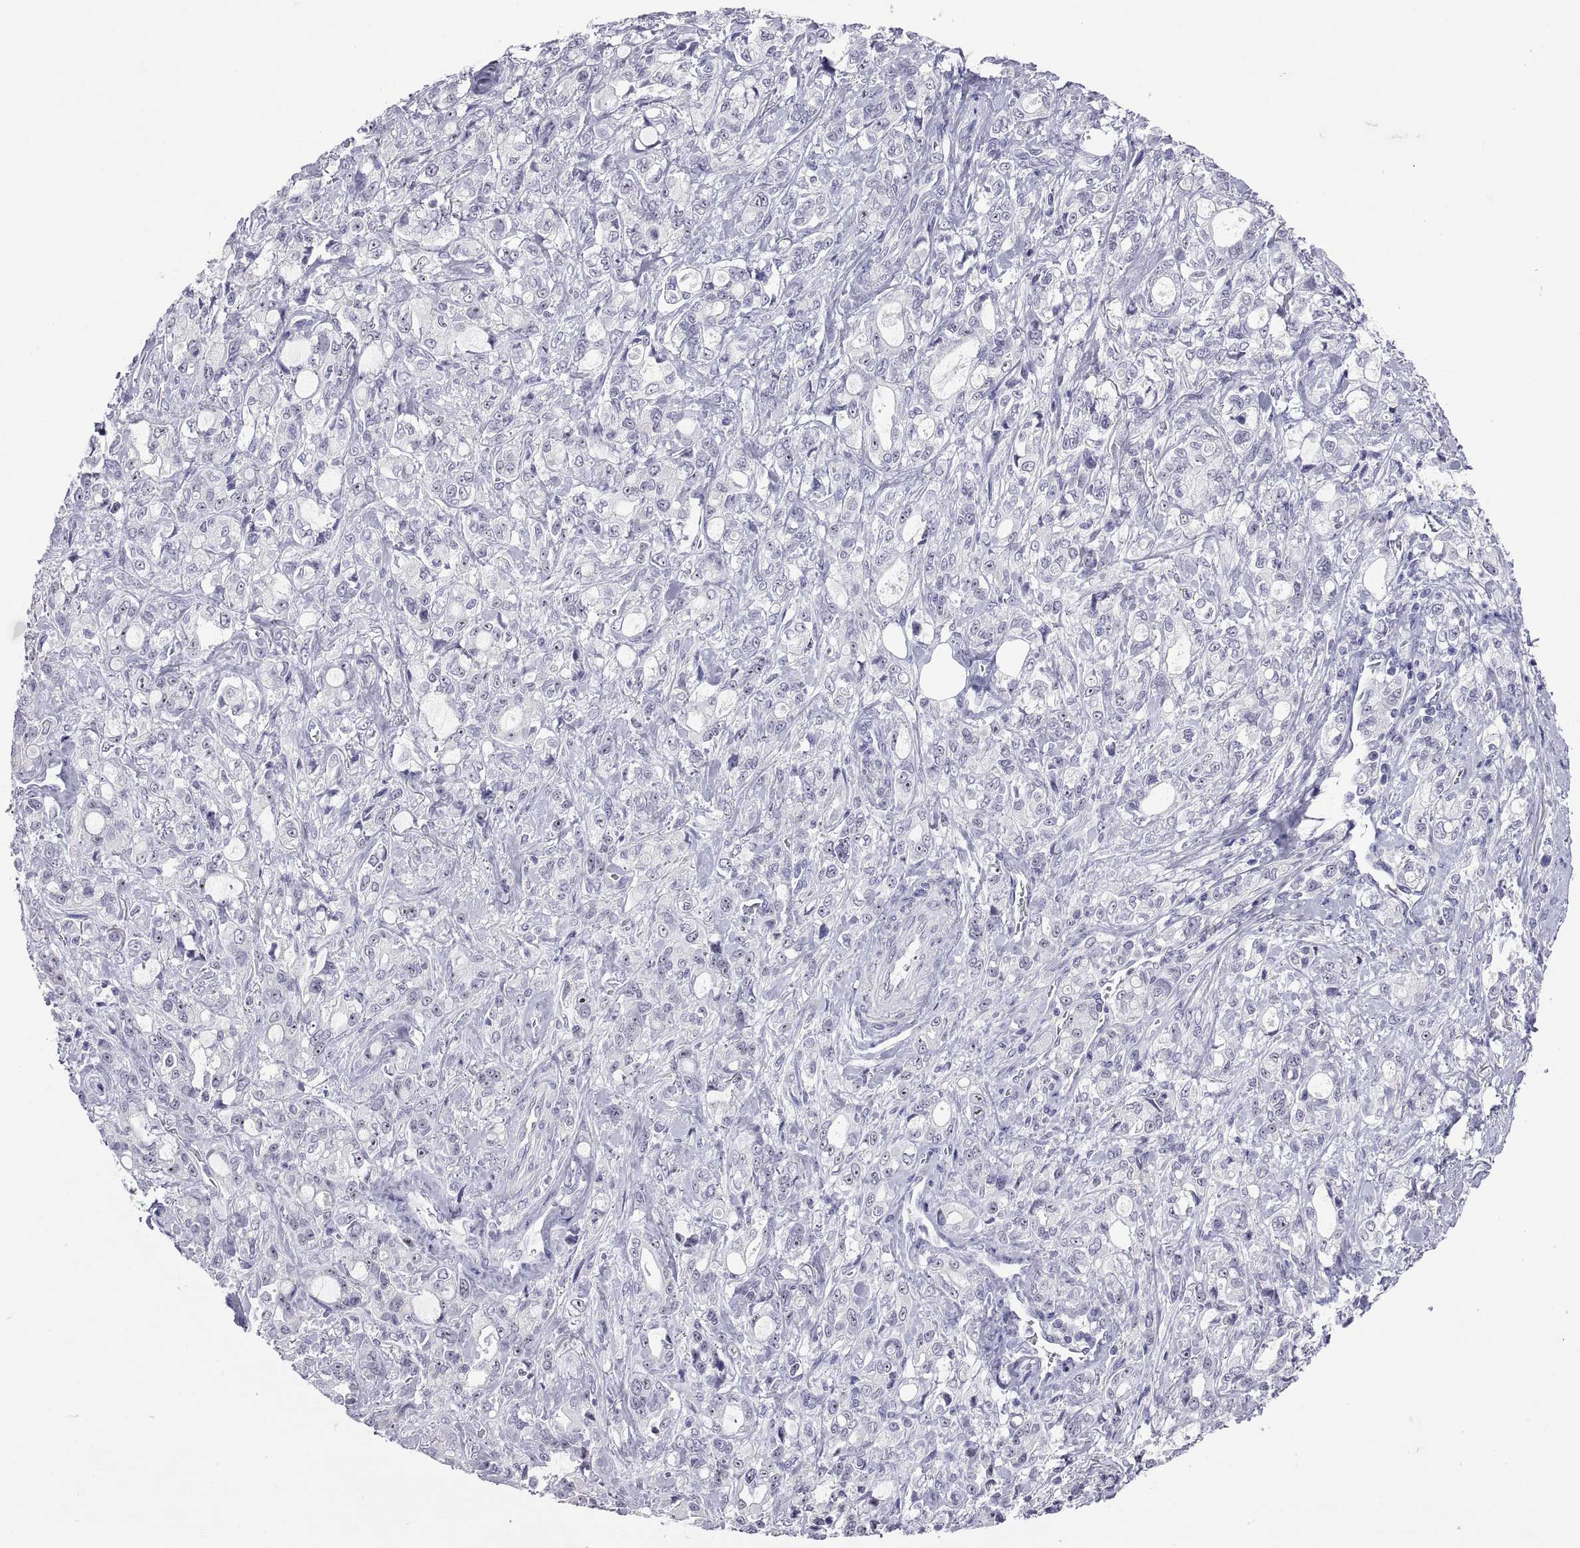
{"staining": {"intensity": "negative", "quantity": "none", "location": "none"}, "tissue": "stomach cancer", "cell_type": "Tumor cells", "image_type": "cancer", "snomed": [{"axis": "morphology", "description": "Adenocarcinoma, NOS"}, {"axis": "topography", "description": "Stomach"}], "caption": "DAB immunohistochemical staining of adenocarcinoma (stomach) exhibits no significant expression in tumor cells.", "gene": "VSX2", "patient": {"sex": "male", "age": 63}}